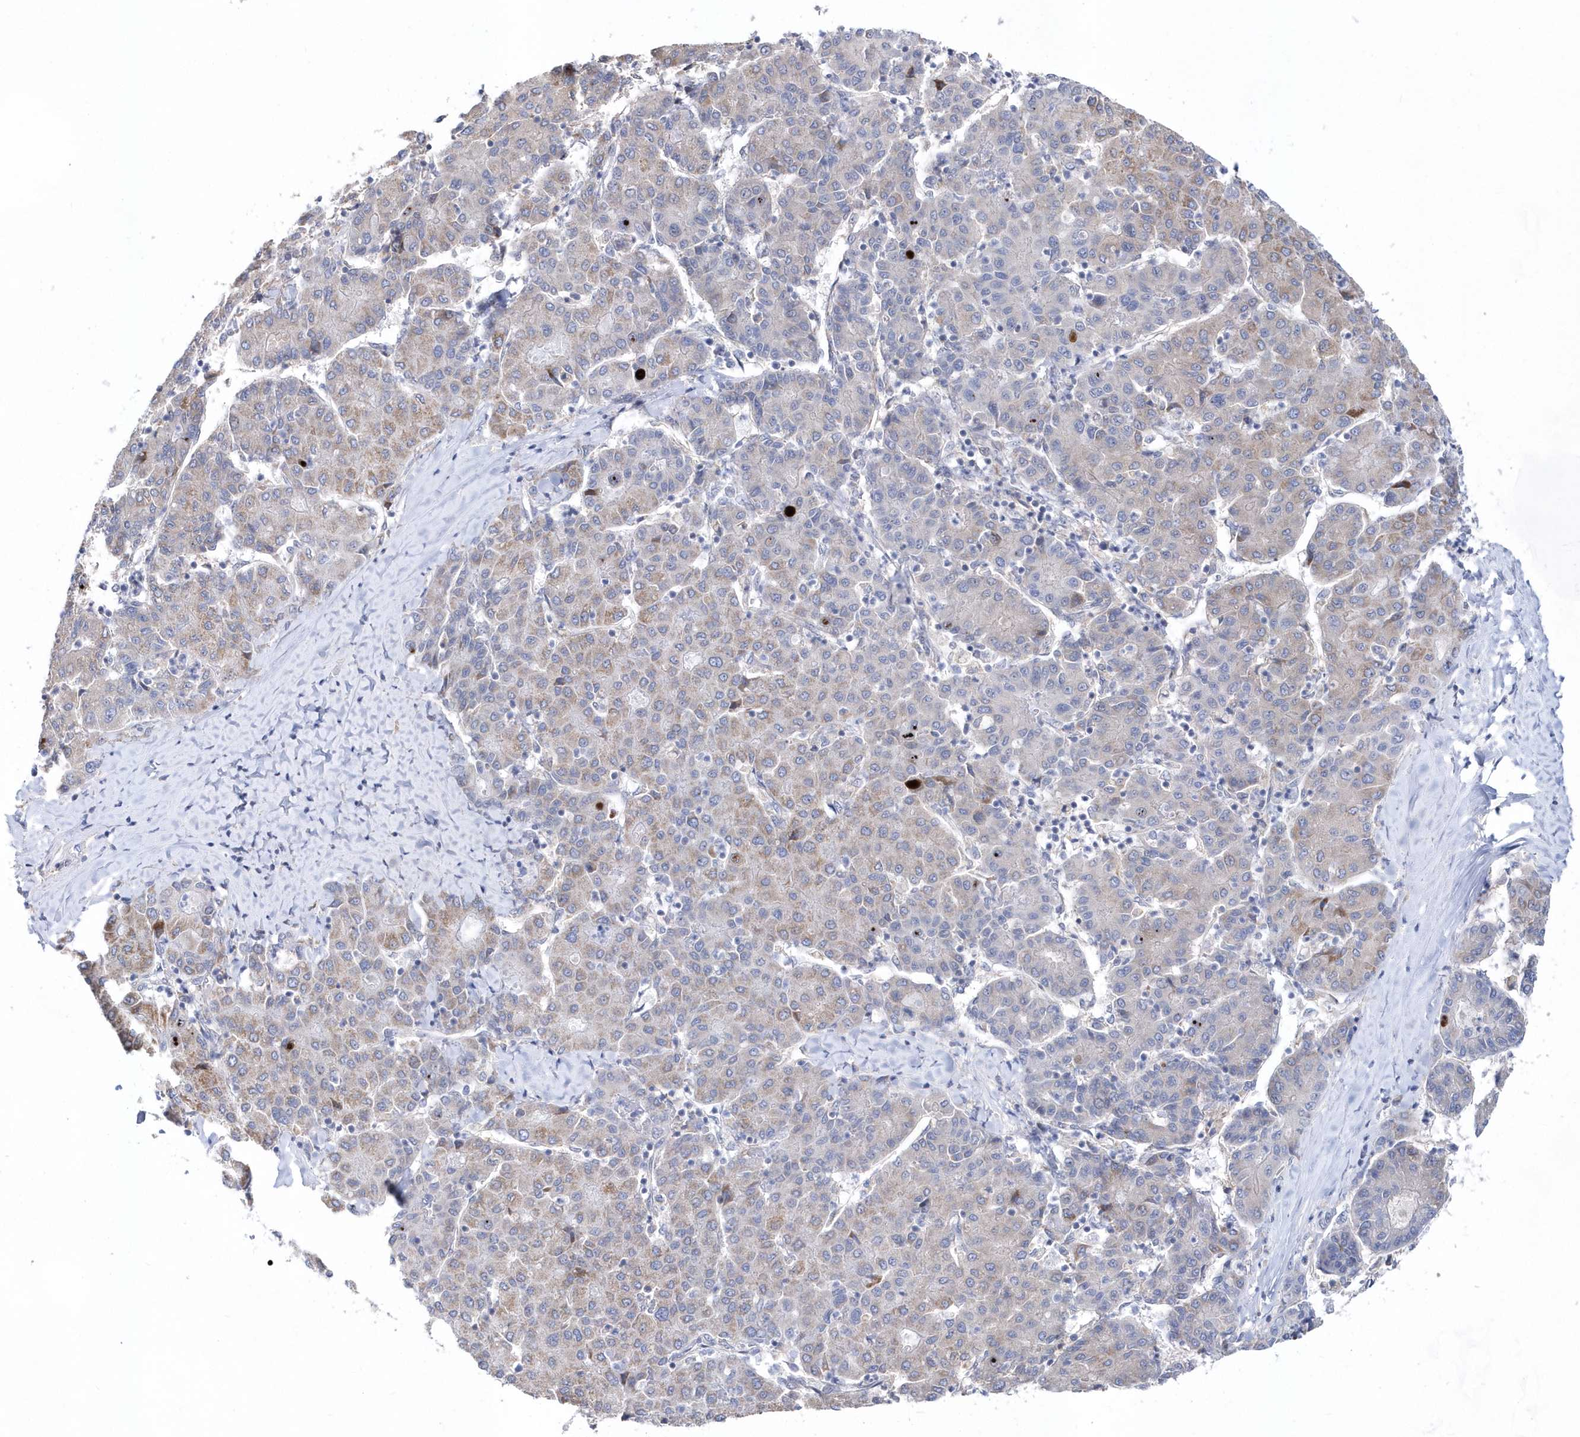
{"staining": {"intensity": "moderate", "quantity": "25%-75%", "location": "cytoplasmic/membranous"}, "tissue": "liver cancer", "cell_type": "Tumor cells", "image_type": "cancer", "snomed": [{"axis": "morphology", "description": "Carcinoma, Hepatocellular, NOS"}, {"axis": "topography", "description": "Liver"}], "caption": "Moderate cytoplasmic/membranous staining for a protein is appreciated in approximately 25%-75% of tumor cells of hepatocellular carcinoma (liver) using immunohistochemistry (IHC).", "gene": "BDH2", "patient": {"sex": "male", "age": 65}}